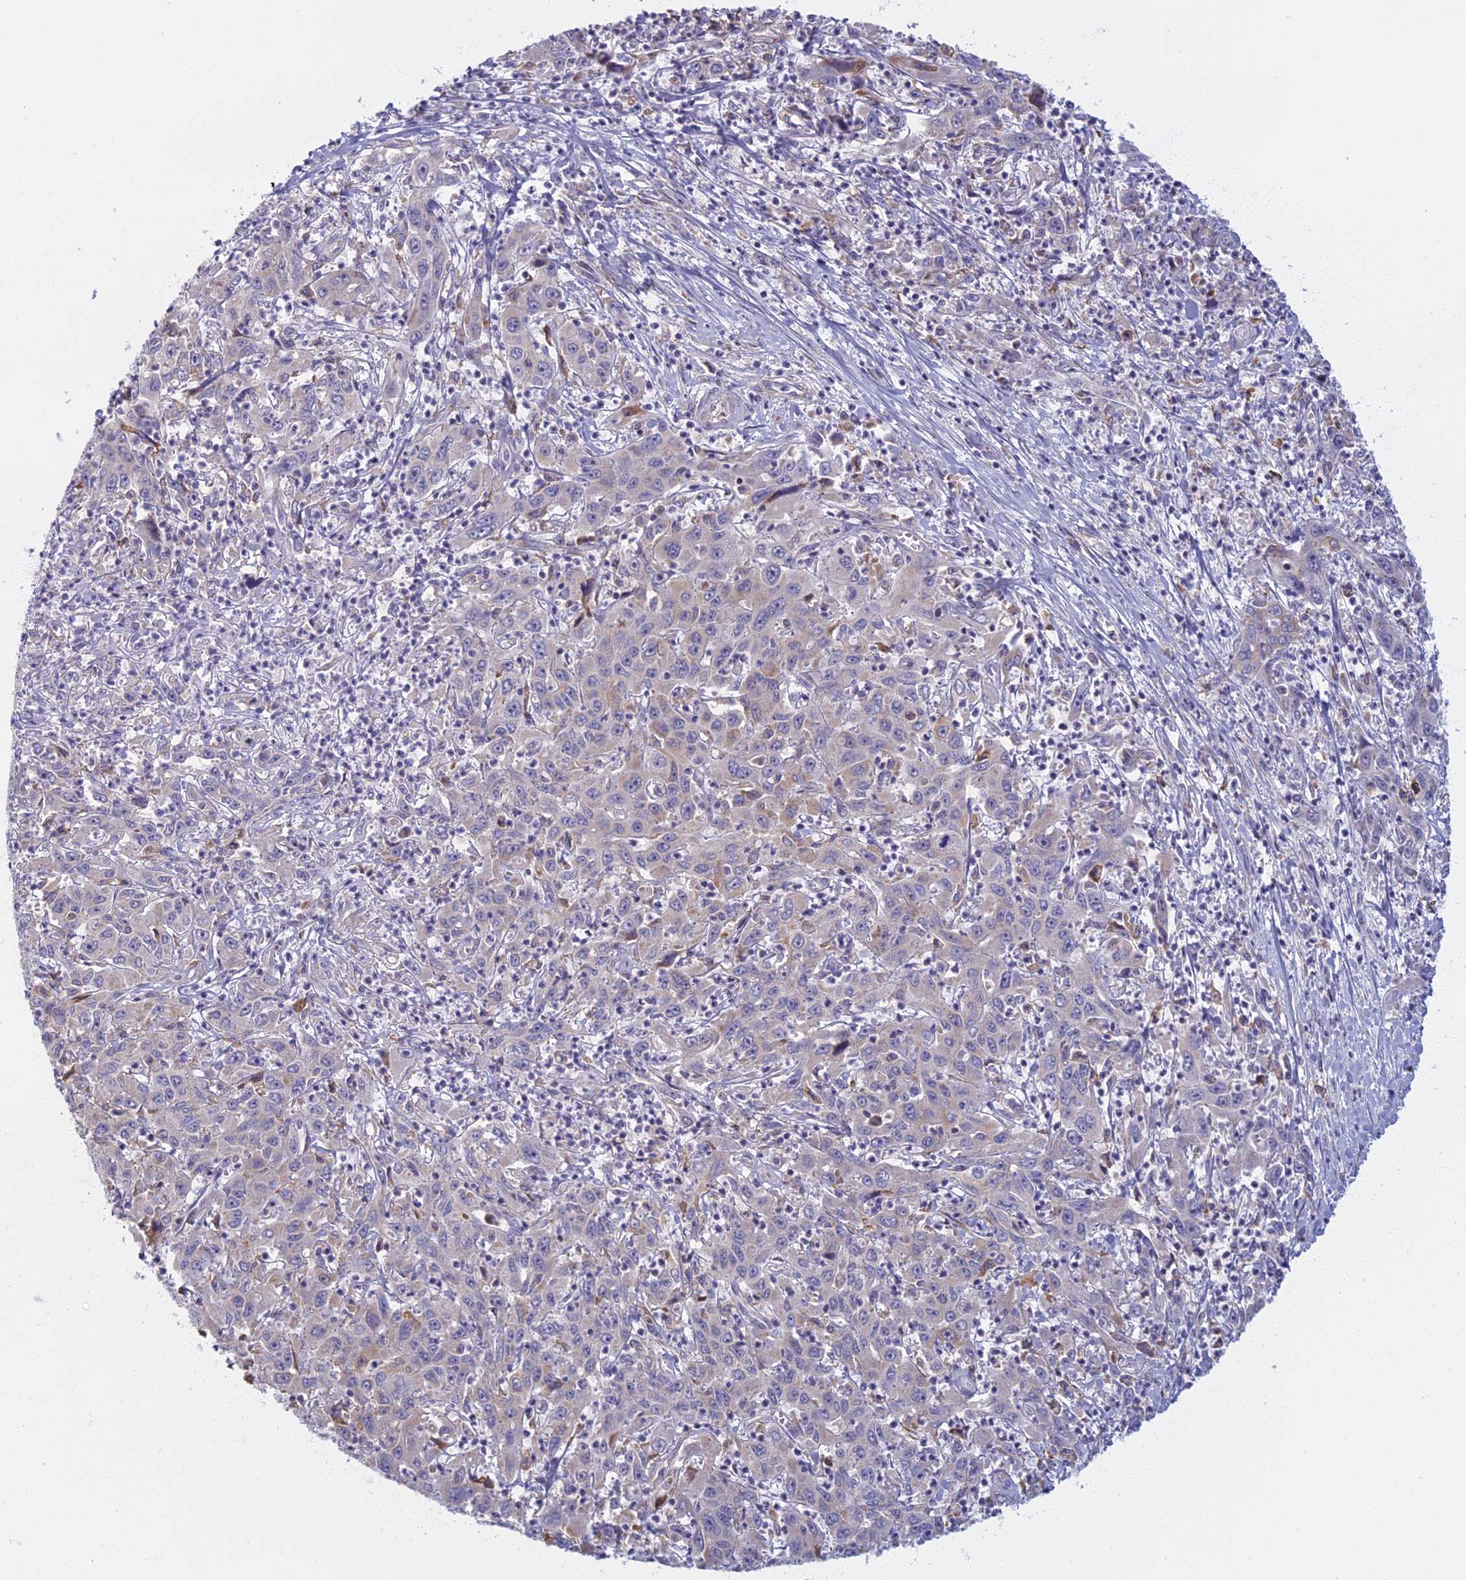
{"staining": {"intensity": "negative", "quantity": "none", "location": "none"}, "tissue": "liver cancer", "cell_type": "Tumor cells", "image_type": "cancer", "snomed": [{"axis": "morphology", "description": "Carcinoma, Hepatocellular, NOS"}, {"axis": "topography", "description": "Liver"}], "caption": "A histopathology image of human liver hepatocellular carcinoma is negative for staining in tumor cells.", "gene": "DDX51", "patient": {"sex": "male", "age": 63}}